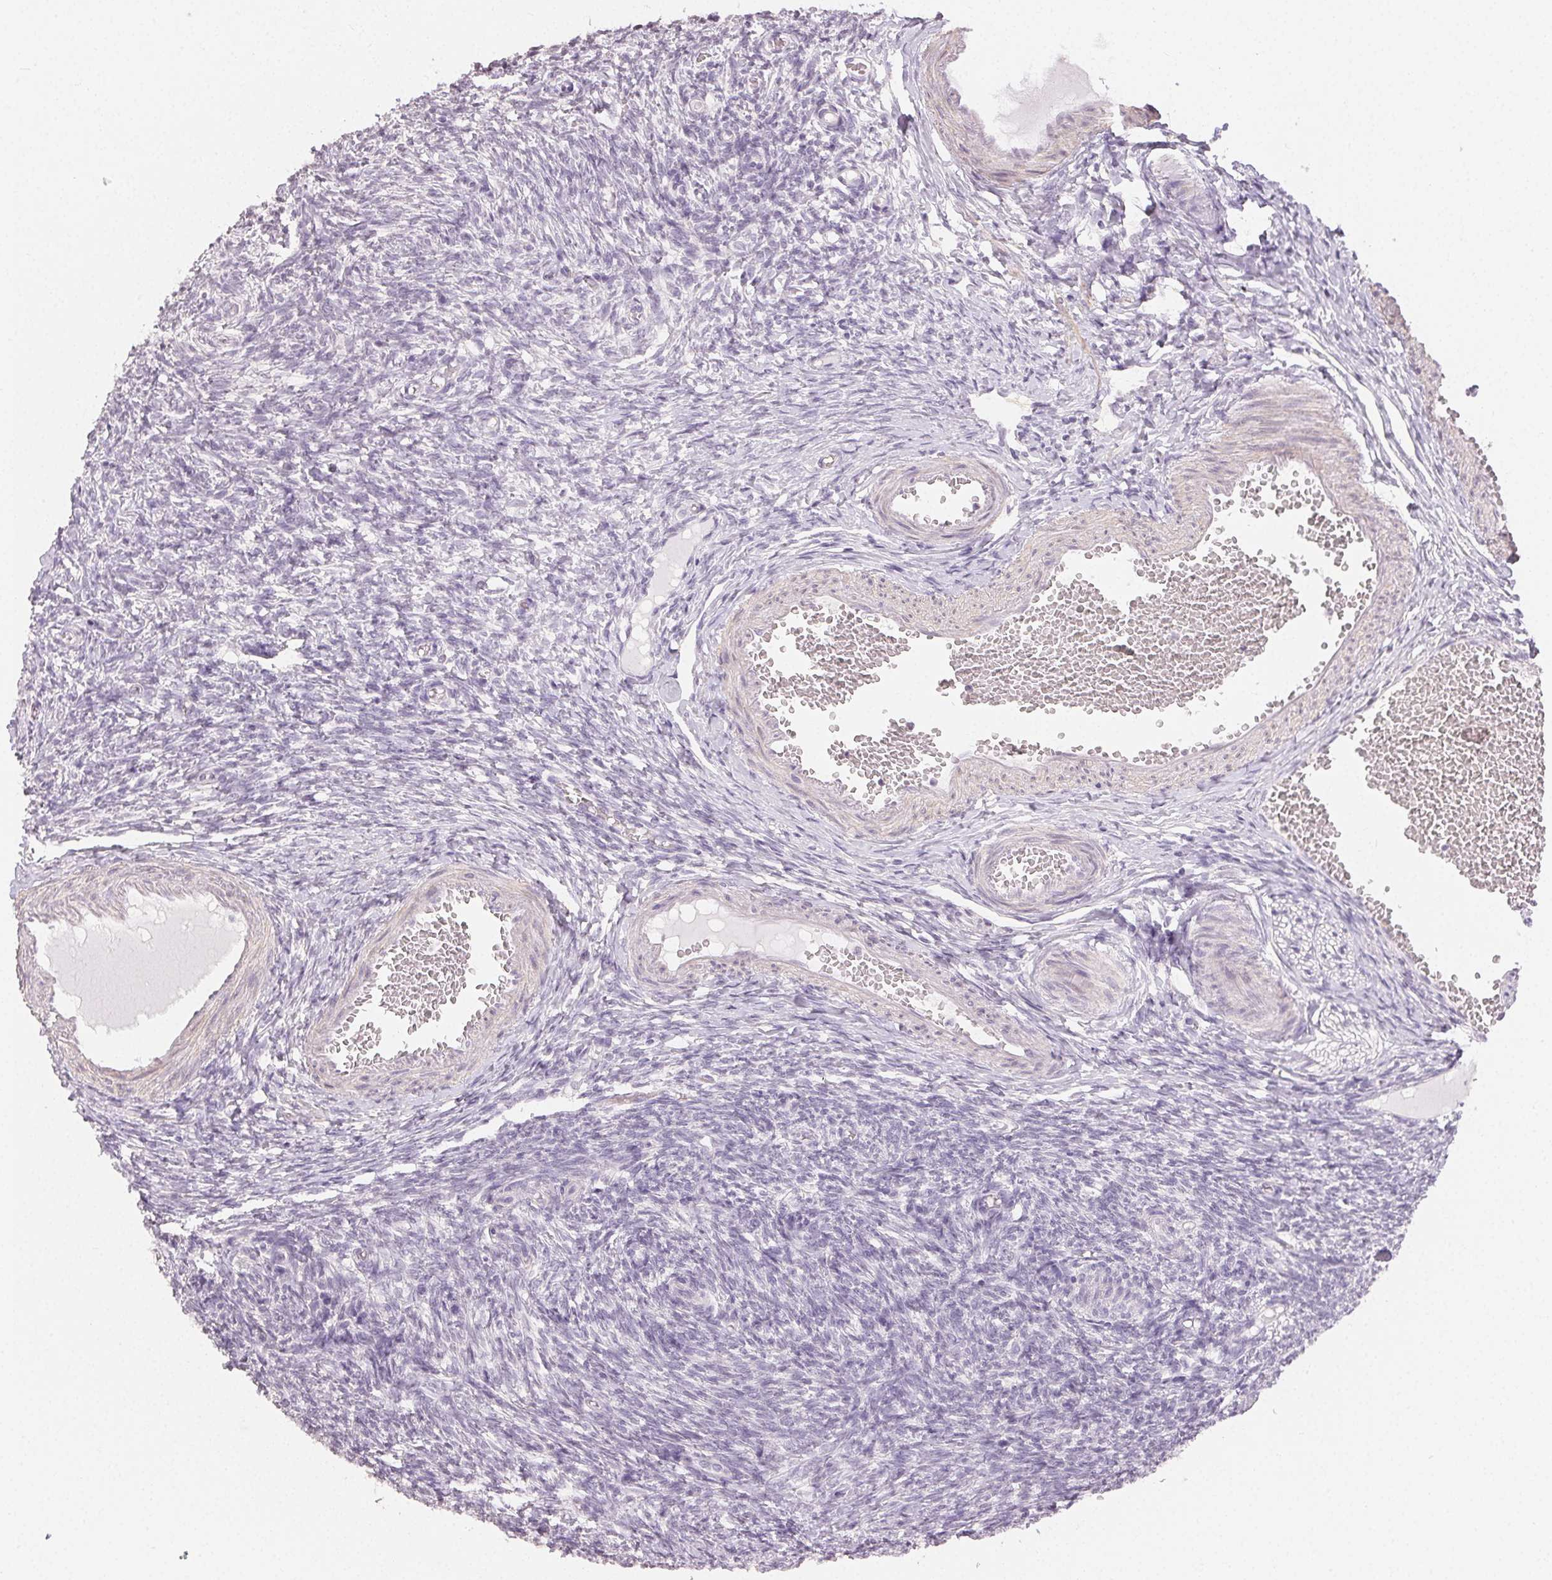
{"staining": {"intensity": "negative", "quantity": "none", "location": "none"}, "tissue": "ovary", "cell_type": "Follicle cells", "image_type": "normal", "snomed": [{"axis": "morphology", "description": "Normal tissue, NOS"}, {"axis": "topography", "description": "Ovary"}], "caption": "This image is of normal ovary stained with immunohistochemistry (IHC) to label a protein in brown with the nuclei are counter-stained blue. There is no expression in follicle cells.", "gene": "TMEM174", "patient": {"sex": "female", "age": 39}}